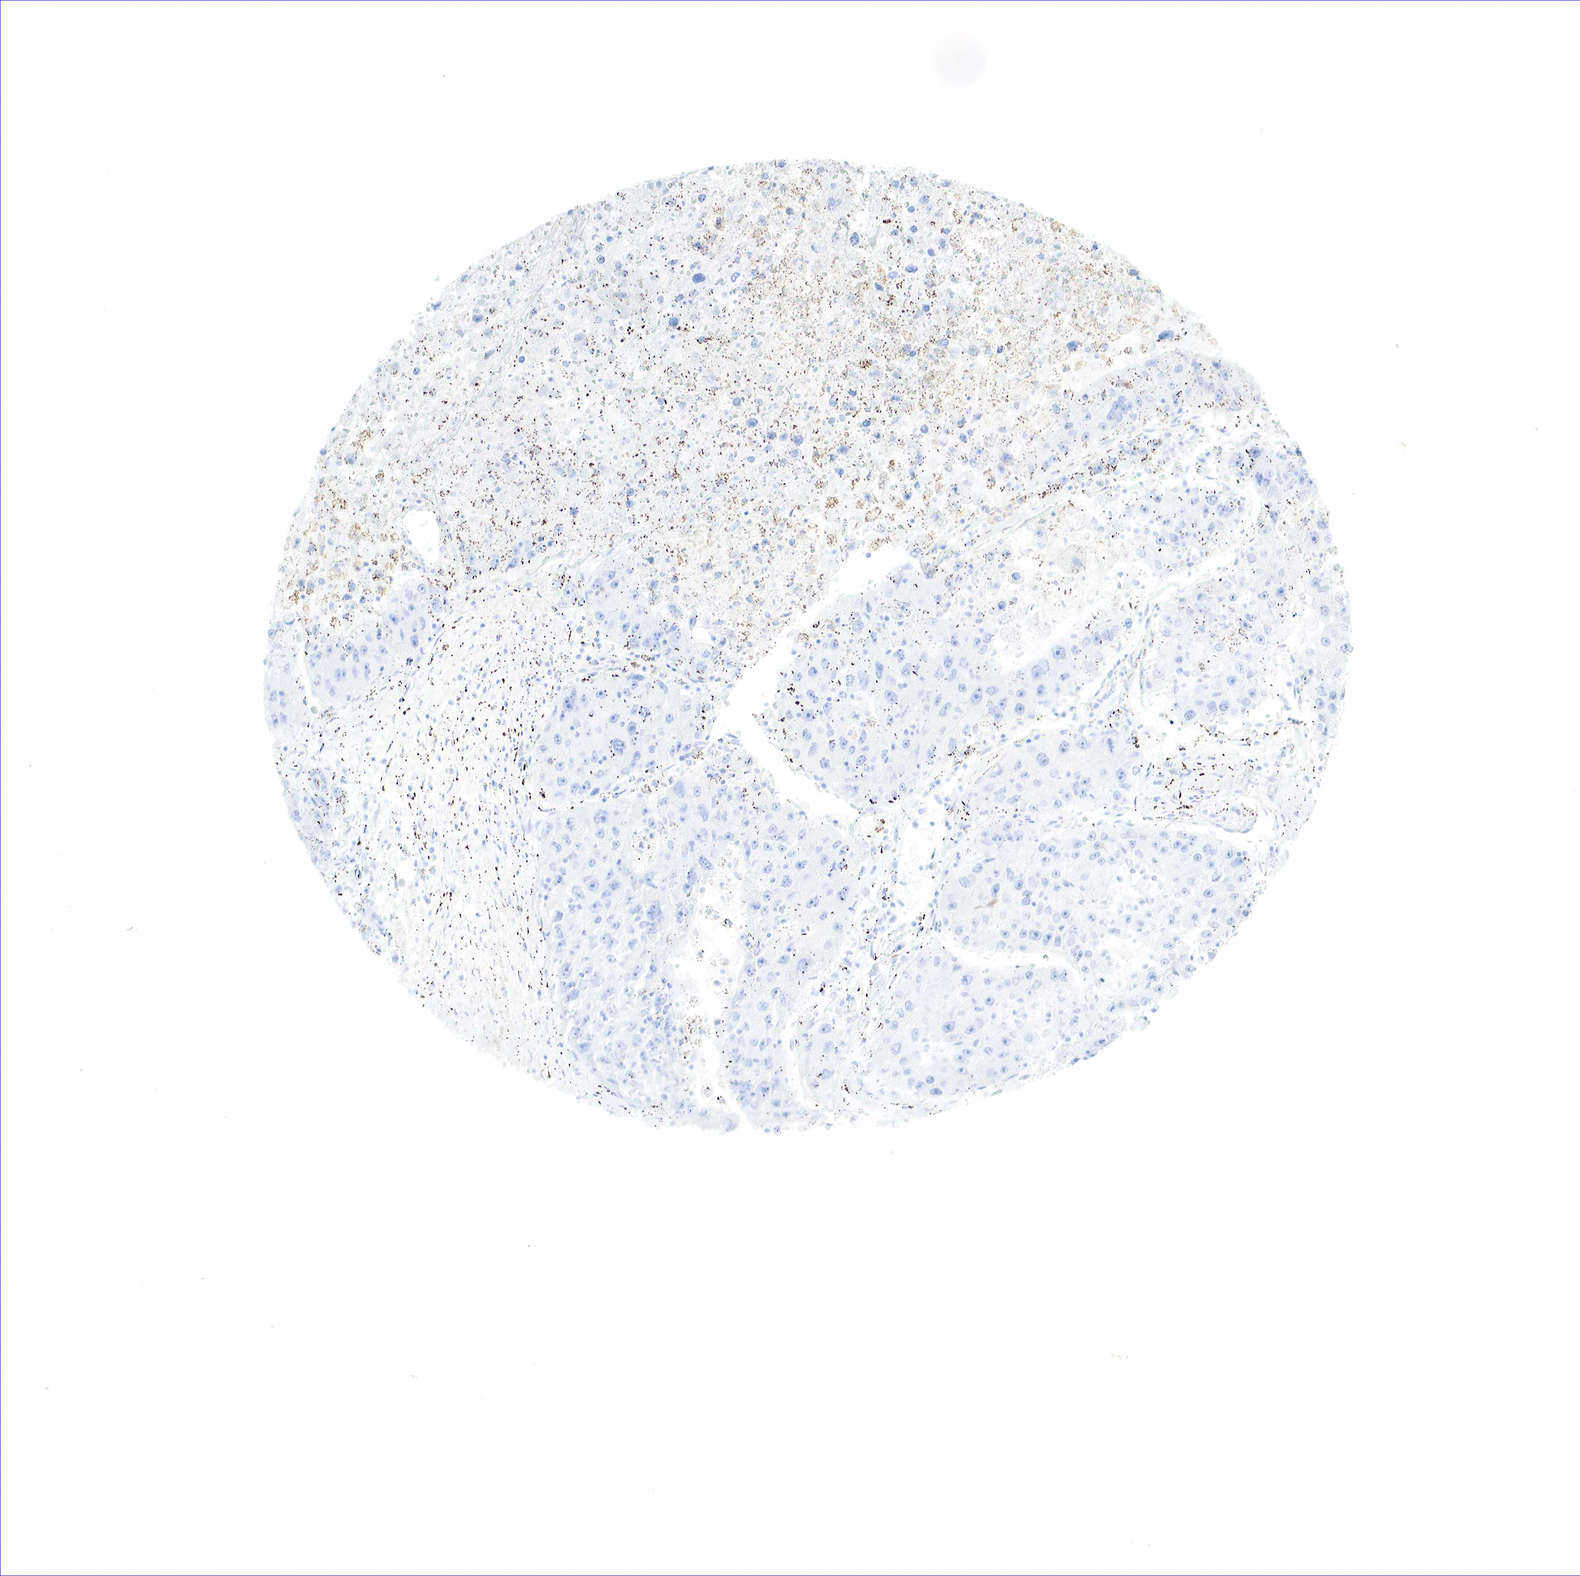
{"staining": {"intensity": "negative", "quantity": "none", "location": "none"}, "tissue": "liver cancer", "cell_type": "Tumor cells", "image_type": "cancer", "snomed": [{"axis": "morphology", "description": "Carcinoma, Hepatocellular, NOS"}, {"axis": "topography", "description": "Liver"}], "caption": "High power microscopy micrograph of an IHC histopathology image of liver cancer, revealing no significant positivity in tumor cells.", "gene": "TNFRSF8", "patient": {"sex": "male", "age": 49}}